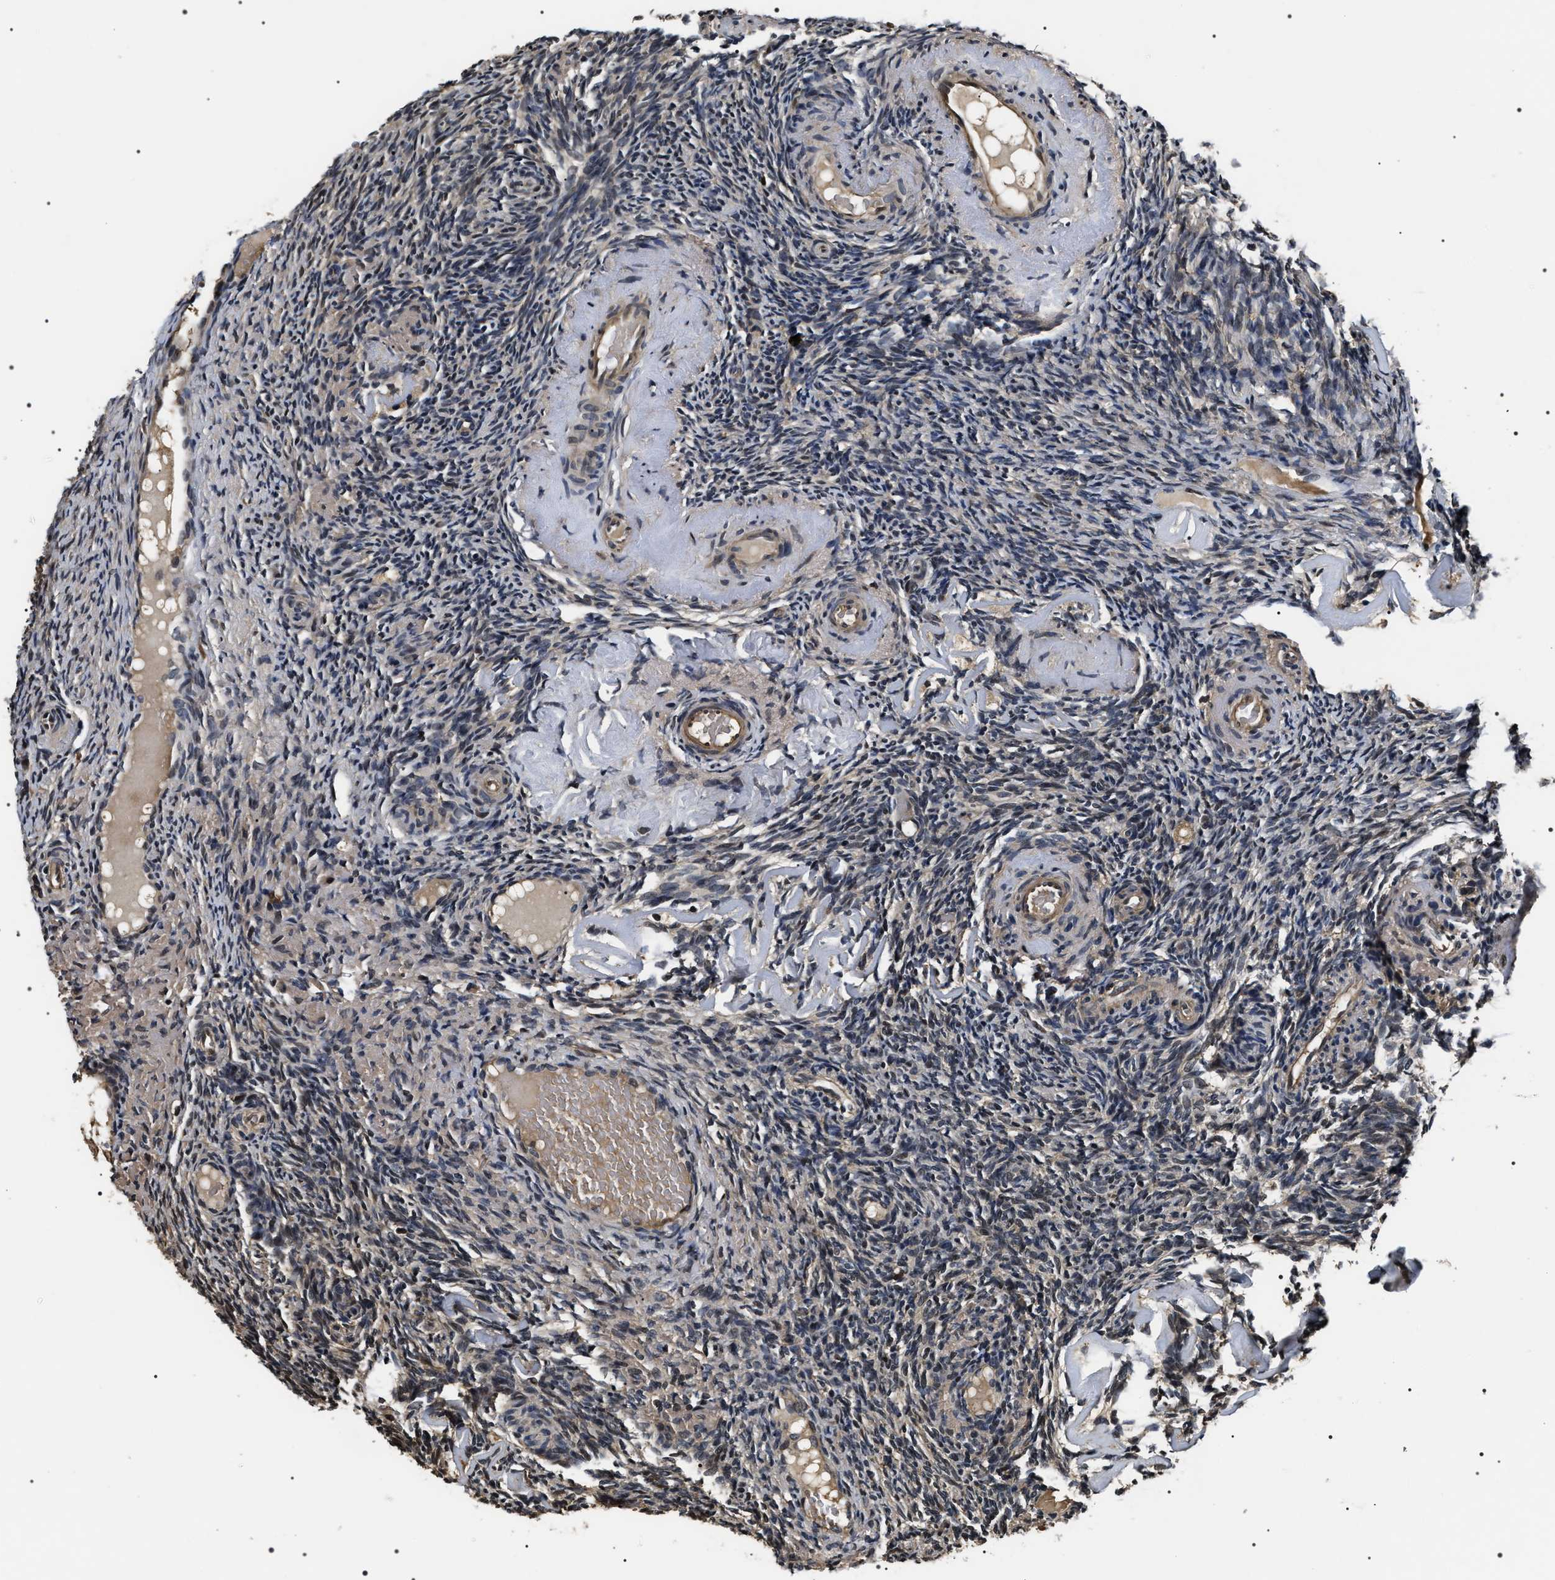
{"staining": {"intensity": "moderate", "quantity": "25%-75%", "location": "cytoplasmic/membranous,nuclear"}, "tissue": "ovary", "cell_type": "Follicle cells", "image_type": "normal", "snomed": [{"axis": "morphology", "description": "Normal tissue, NOS"}, {"axis": "topography", "description": "Ovary"}], "caption": "Protein analysis of benign ovary exhibits moderate cytoplasmic/membranous,nuclear positivity in about 25%-75% of follicle cells. The staining is performed using DAB (3,3'-diaminobenzidine) brown chromogen to label protein expression. The nuclei are counter-stained blue using hematoxylin.", "gene": "ARHGAP22", "patient": {"sex": "female", "age": 60}}